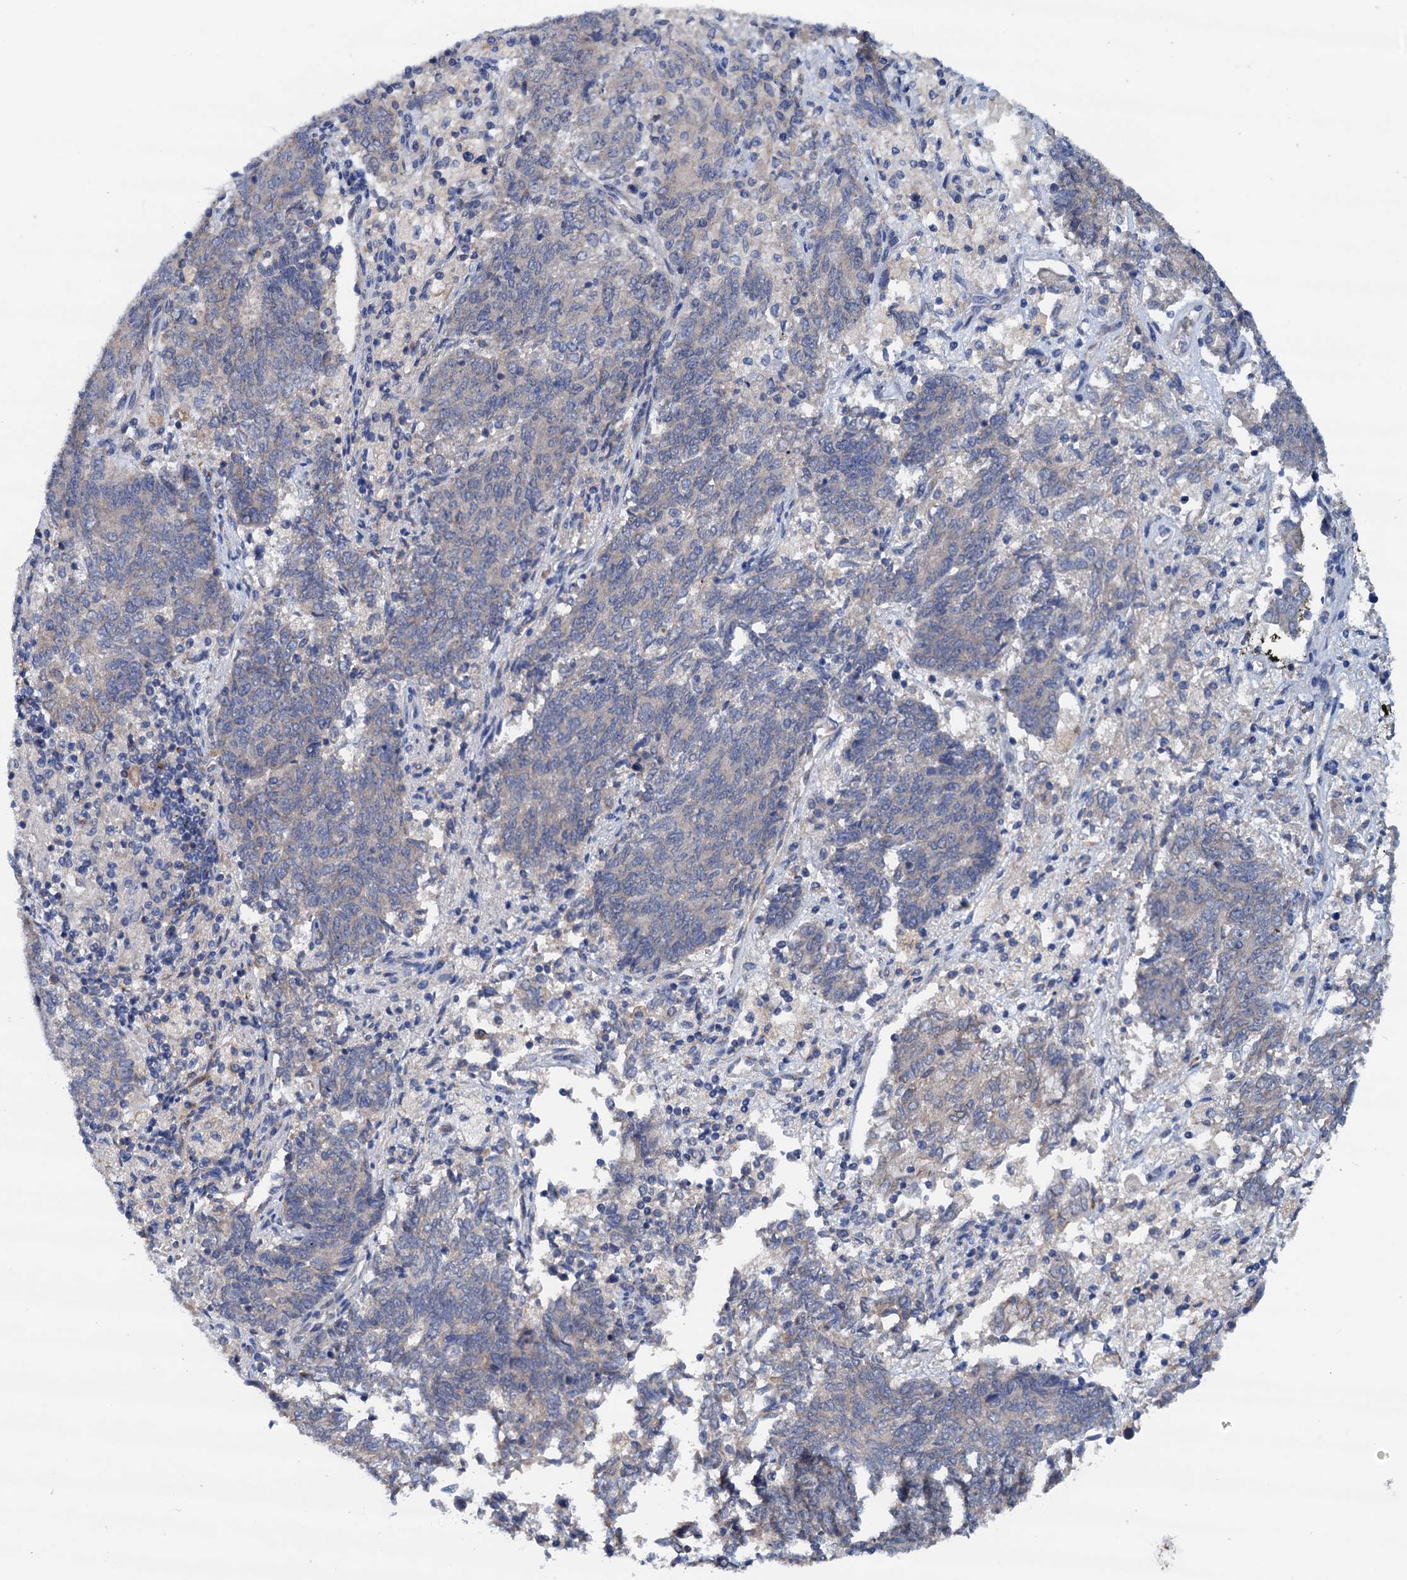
{"staining": {"intensity": "negative", "quantity": "none", "location": "none"}, "tissue": "endometrial cancer", "cell_type": "Tumor cells", "image_type": "cancer", "snomed": [{"axis": "morphology", "description": "Adenocarcinoma, NOS"}, {"axis": "topography", "description": "Endometrium"}], "caption": "Tumor cells are negative for brown protein staining in endometrial cancer (adenocarcinoma).", "gene": "RASSF9", "patient": {"sex": "female", "age": 80}}